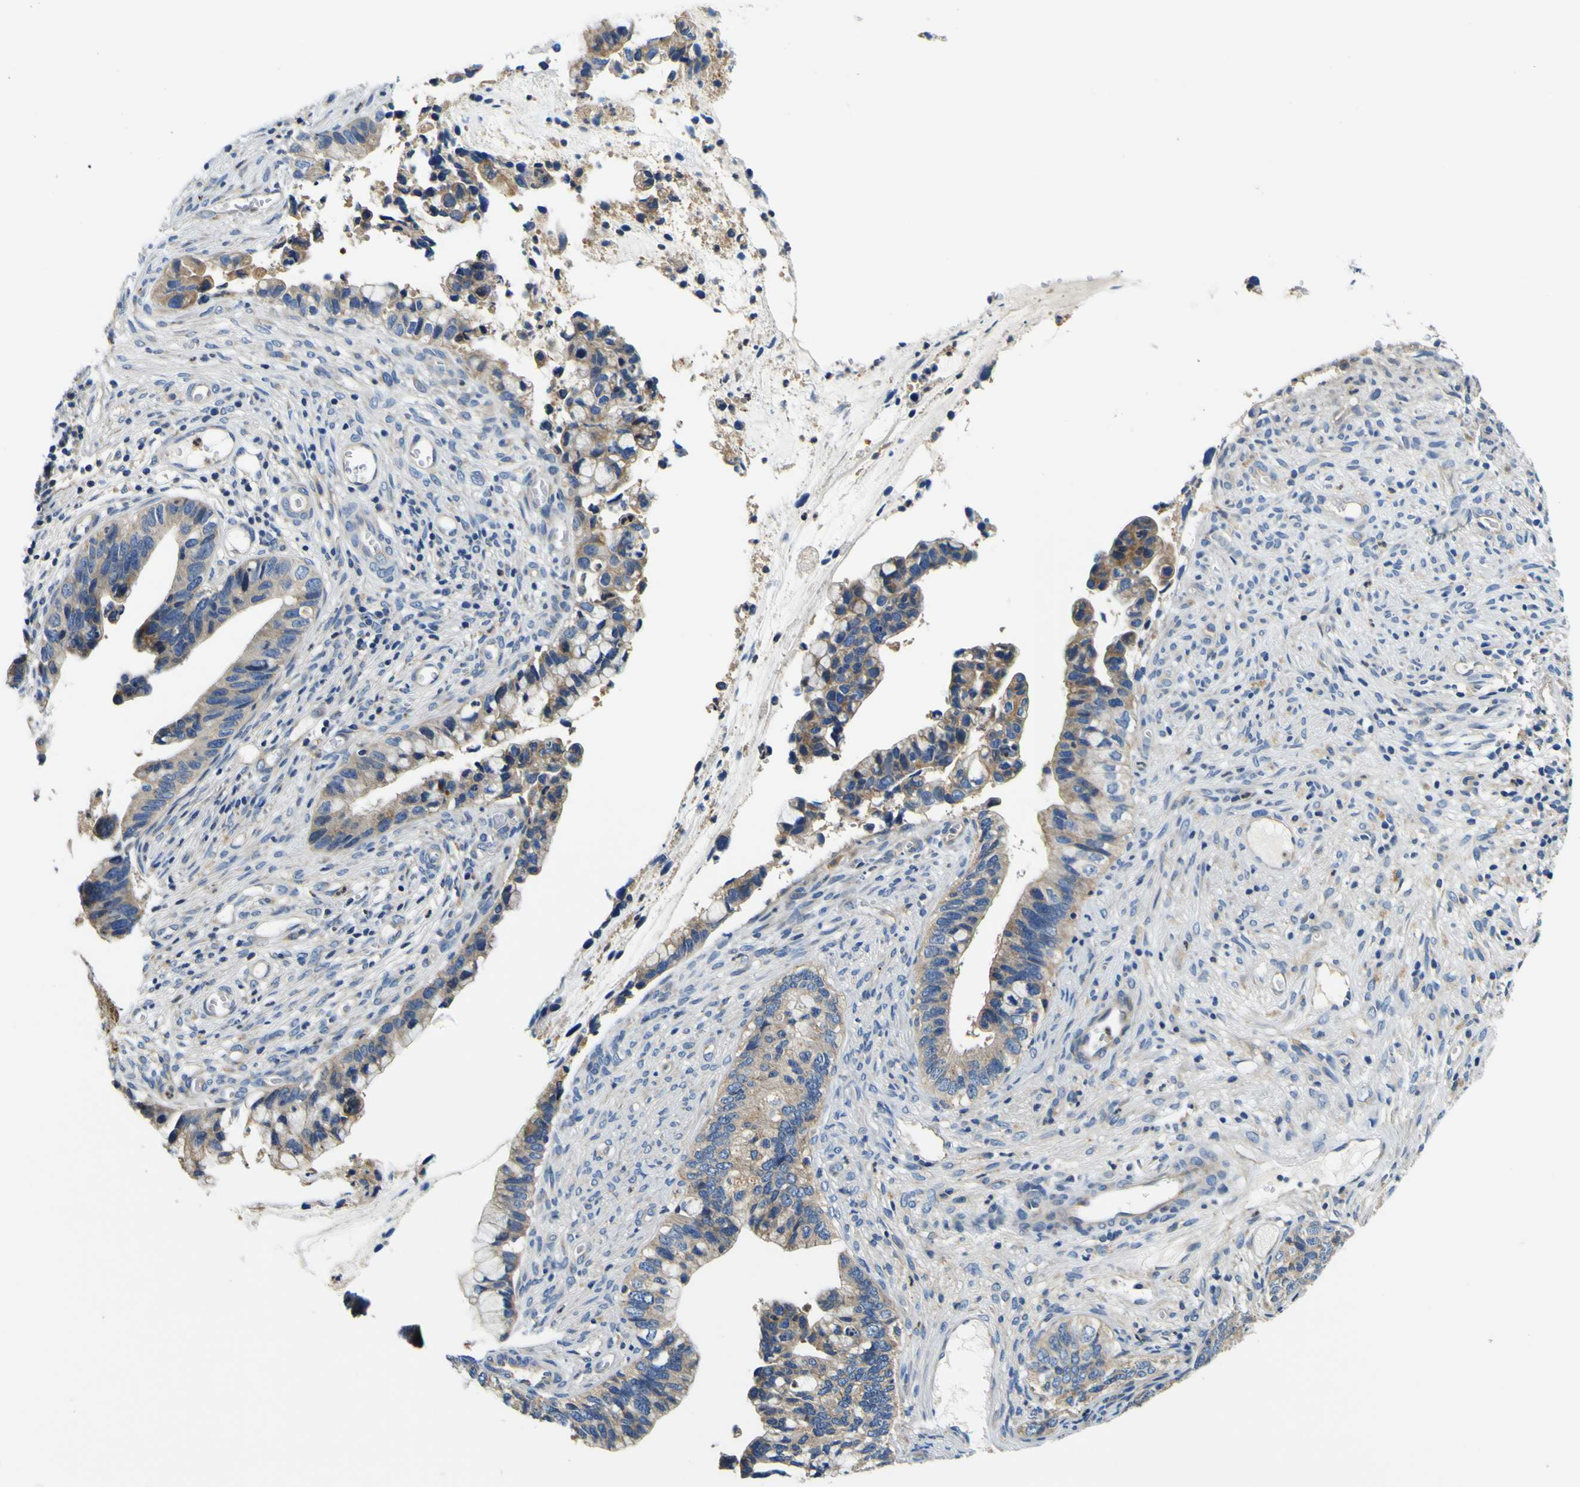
{"staining": {"intensity": "weak", "quantity": ">75%", "location": "cytoplasmic/membranous"}, "tissue": "cervical cancer", "cell_type": "Tumor cells", "image_type": "cancer", "snomed": [{"axis": "morphology", "description": "Adenocarcinoma, NOS"}, {"axis": "topography", "description": "Cervix"}], "caption": "Protein staining by immunohistochemistry (IHC) demonstrates weak cytoplasmic/membranous expression in approximately >75% of tumor cells in cervical cancer (adenocarcinoma). Immunohistochemistry stains the protein of interest in brown and the nuclei are stained blue.", "gene": "CLSTN1", "patient": {"sex": "female", "age": 44}}